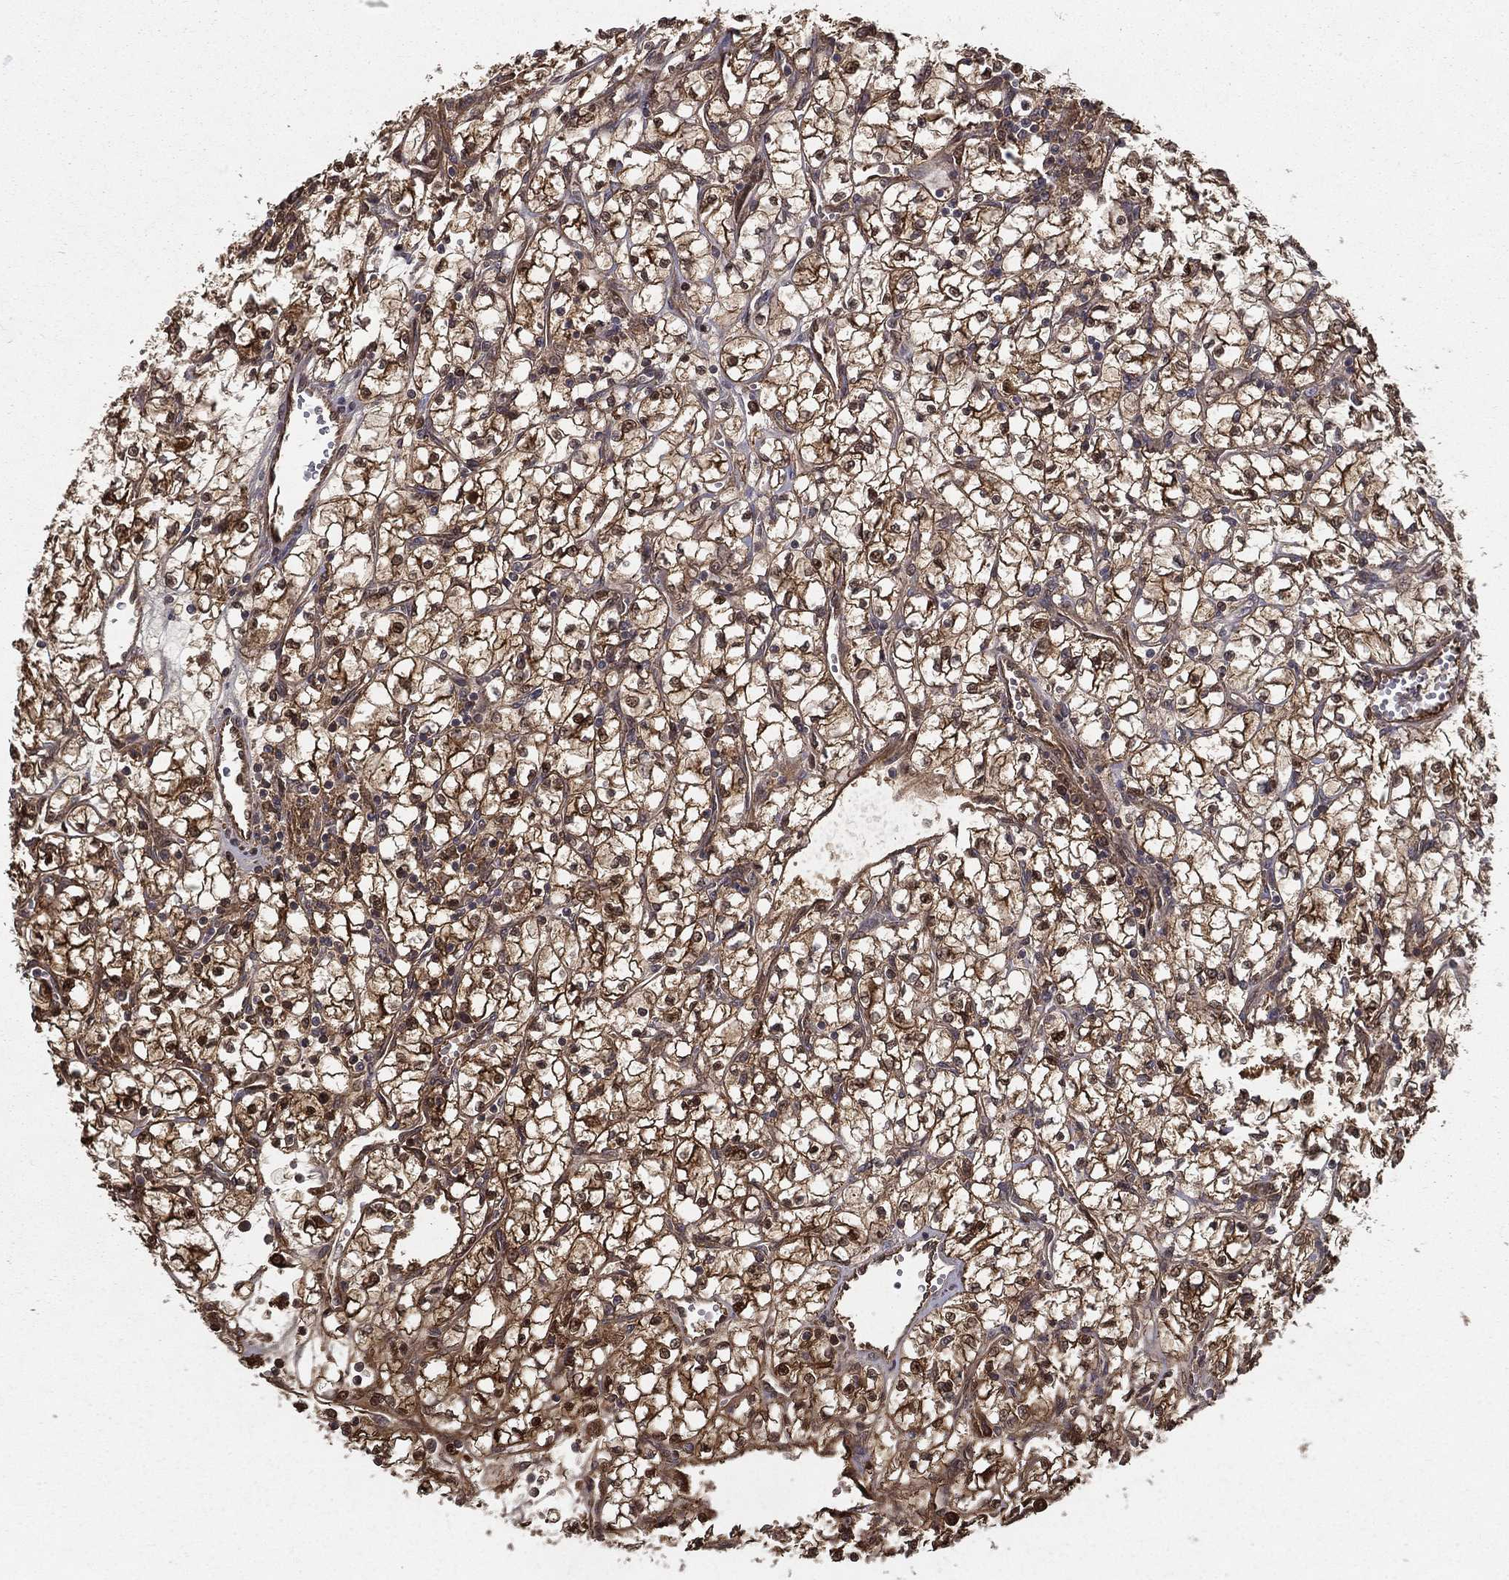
{"staining": {"intensity": "strong", "quantity": "25%-75%", "location": "cytoplasmic/membranous,nuclear"}, "tissue": "renal cancer", "cell_type": "Tumor cells", "image_type": "cancer", "snomed": [{"axis": "morphology", "description": "Adenocarcinoma, NOS"}, {"axis": "topography", "description": "Kidney"}], "caption": "Adenocarcinoma (renal) was stained to show a protein in brown. There is high levels of strong cytoplasmic/membranous and nuclear expression in about 25%-75% of tumor cells.", "gene": "SLC6A6", "patient": {"sex": "female", "age": 64}}